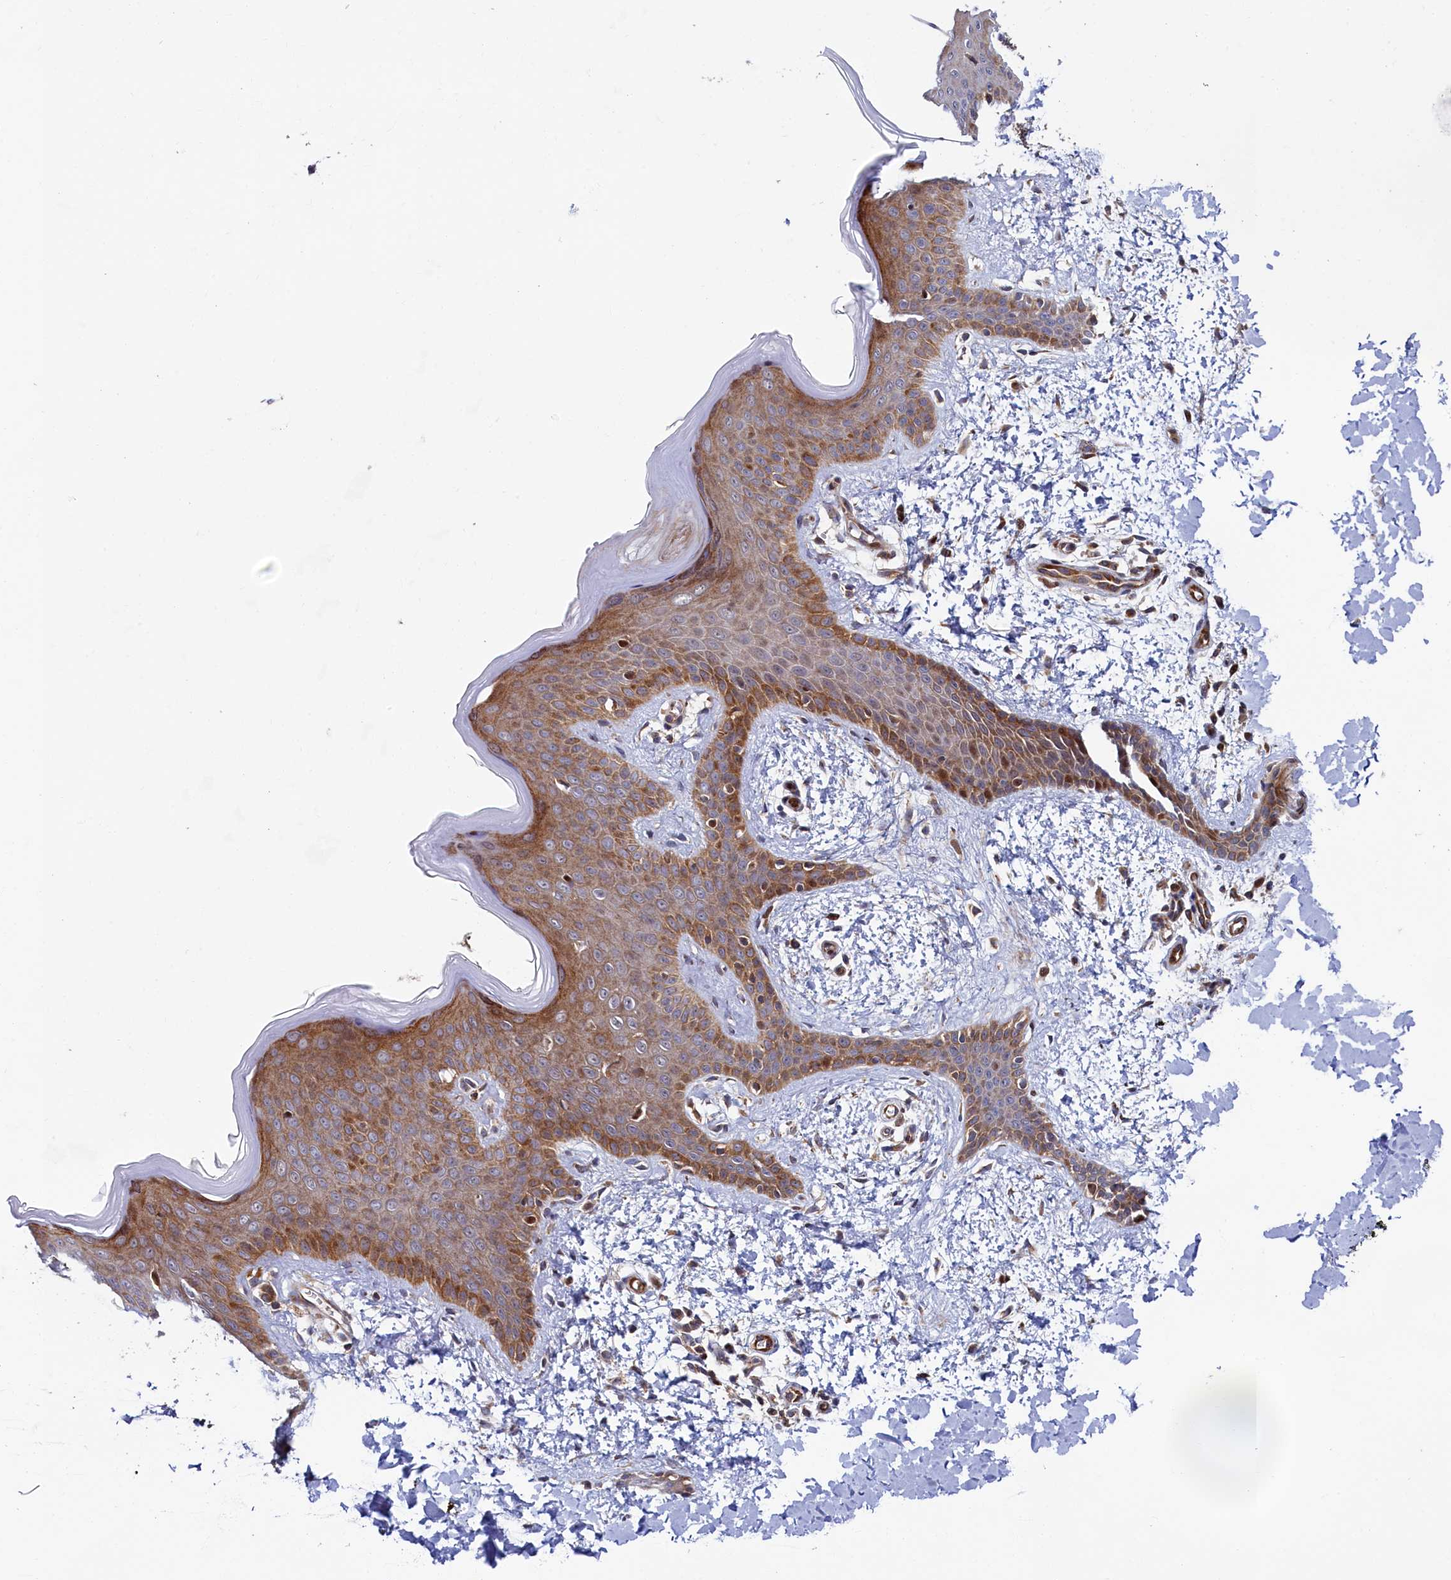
{"staining": {"intensity": "negative", "quantity": "none", "location": "none"}, "tissue": "skin", "cell_type": "Fibroblasts", "image_type": "normal", "snomed": [{"axis": "morphology", "description": "Normal tissue, NOS"}, {"axis": "topography", "description": "Skin"}], "caption": "Photomicrograph shows no significant protein staining in fibroblasts of normal skin.", "gene": "PIK3C3", "patient": {"sex": "male", "age": 36}}